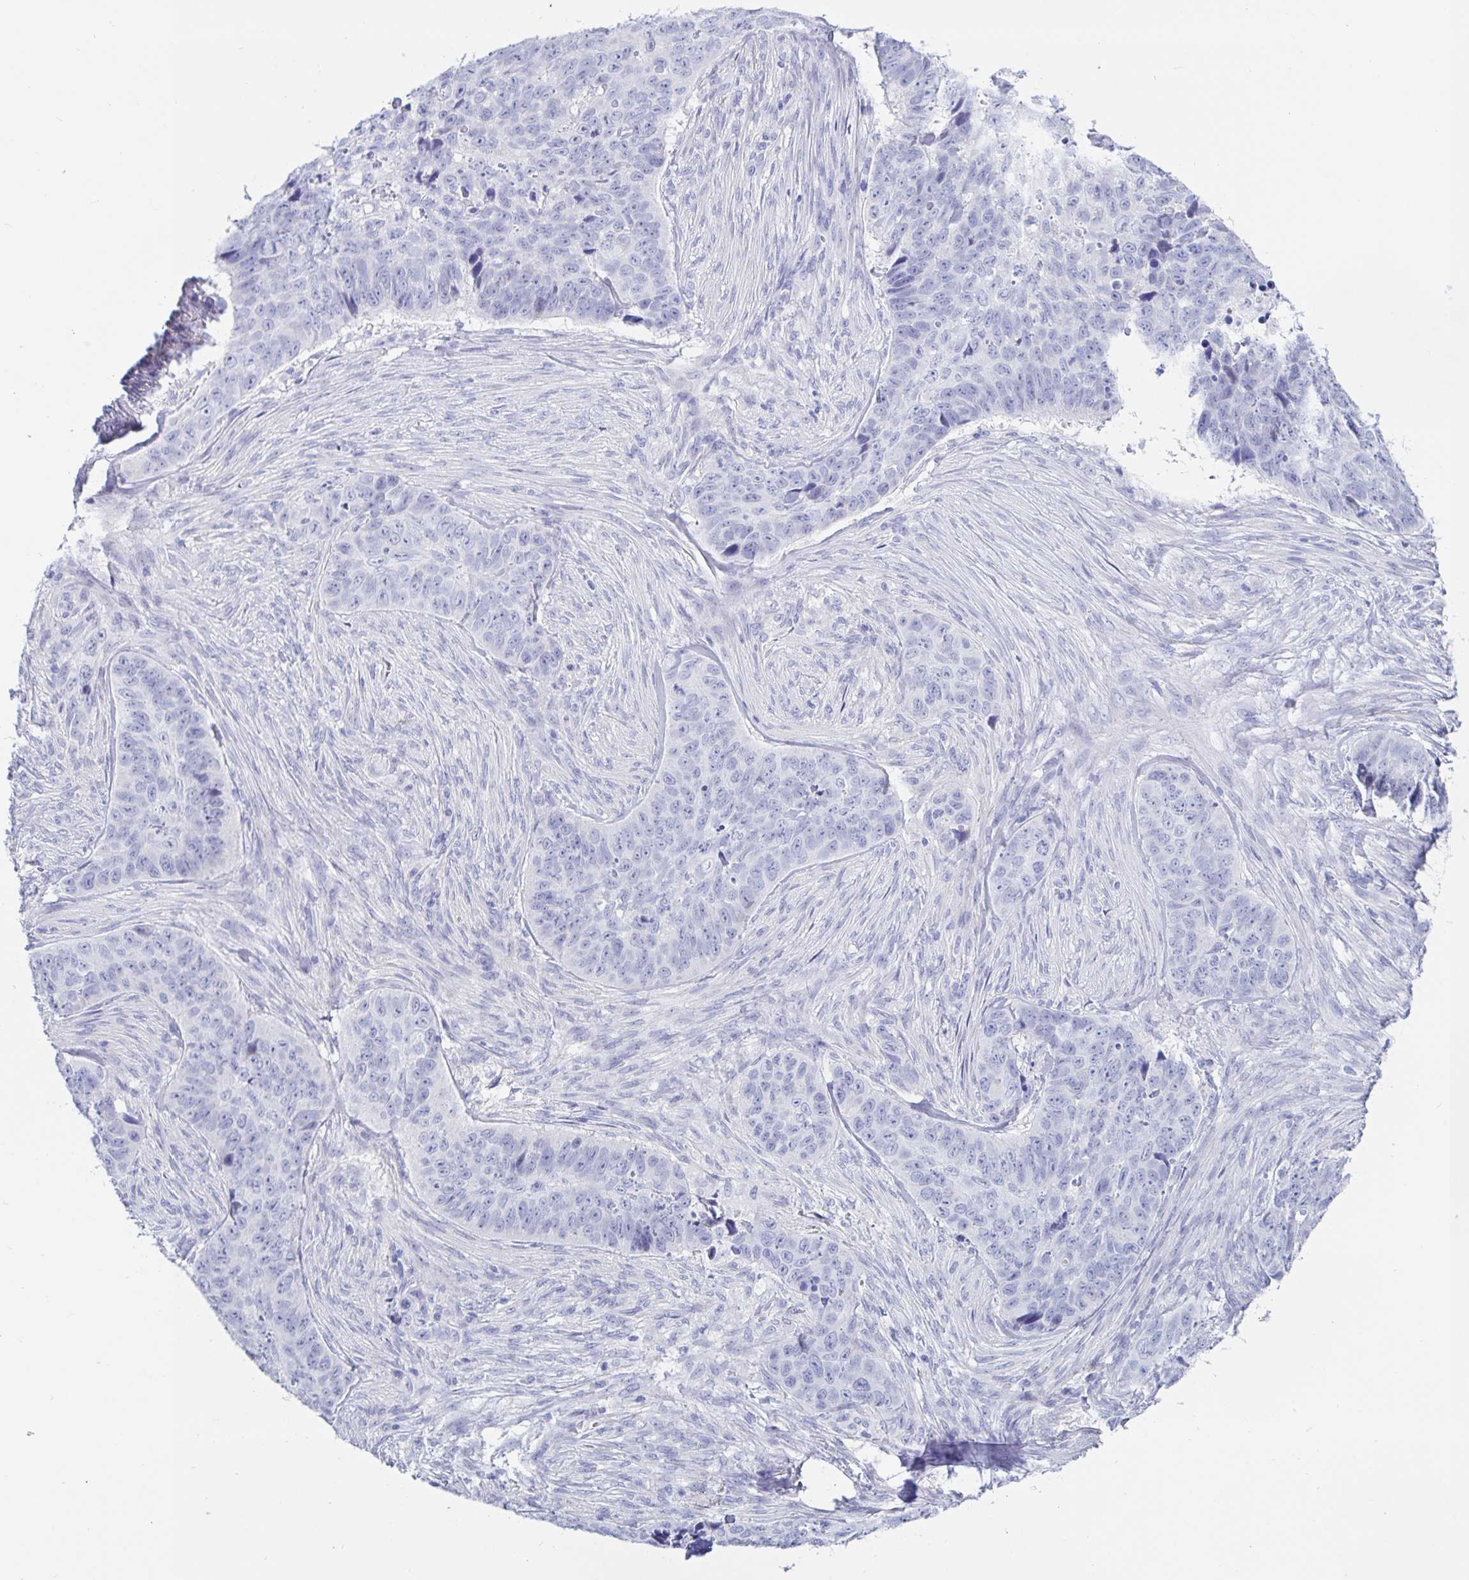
{"staining": {"intensity": "negative", "quantity": "none", "location": "none"}, "tissue": "skin cancer", "cell_type": "Tumor cells", "image_type": "cancer", "snomed": [{"axis": "morphology", "description": "Basal cell carcinoma"}, {"axis": "topography", "description": "Skin"}], "caption": "This is a histopathology image of immunohistochemistry staining of skin cancer, which shows no expression in tumor cells.", "gene": "KCNH6", "patient": {"sex": "female", "age": 82}}